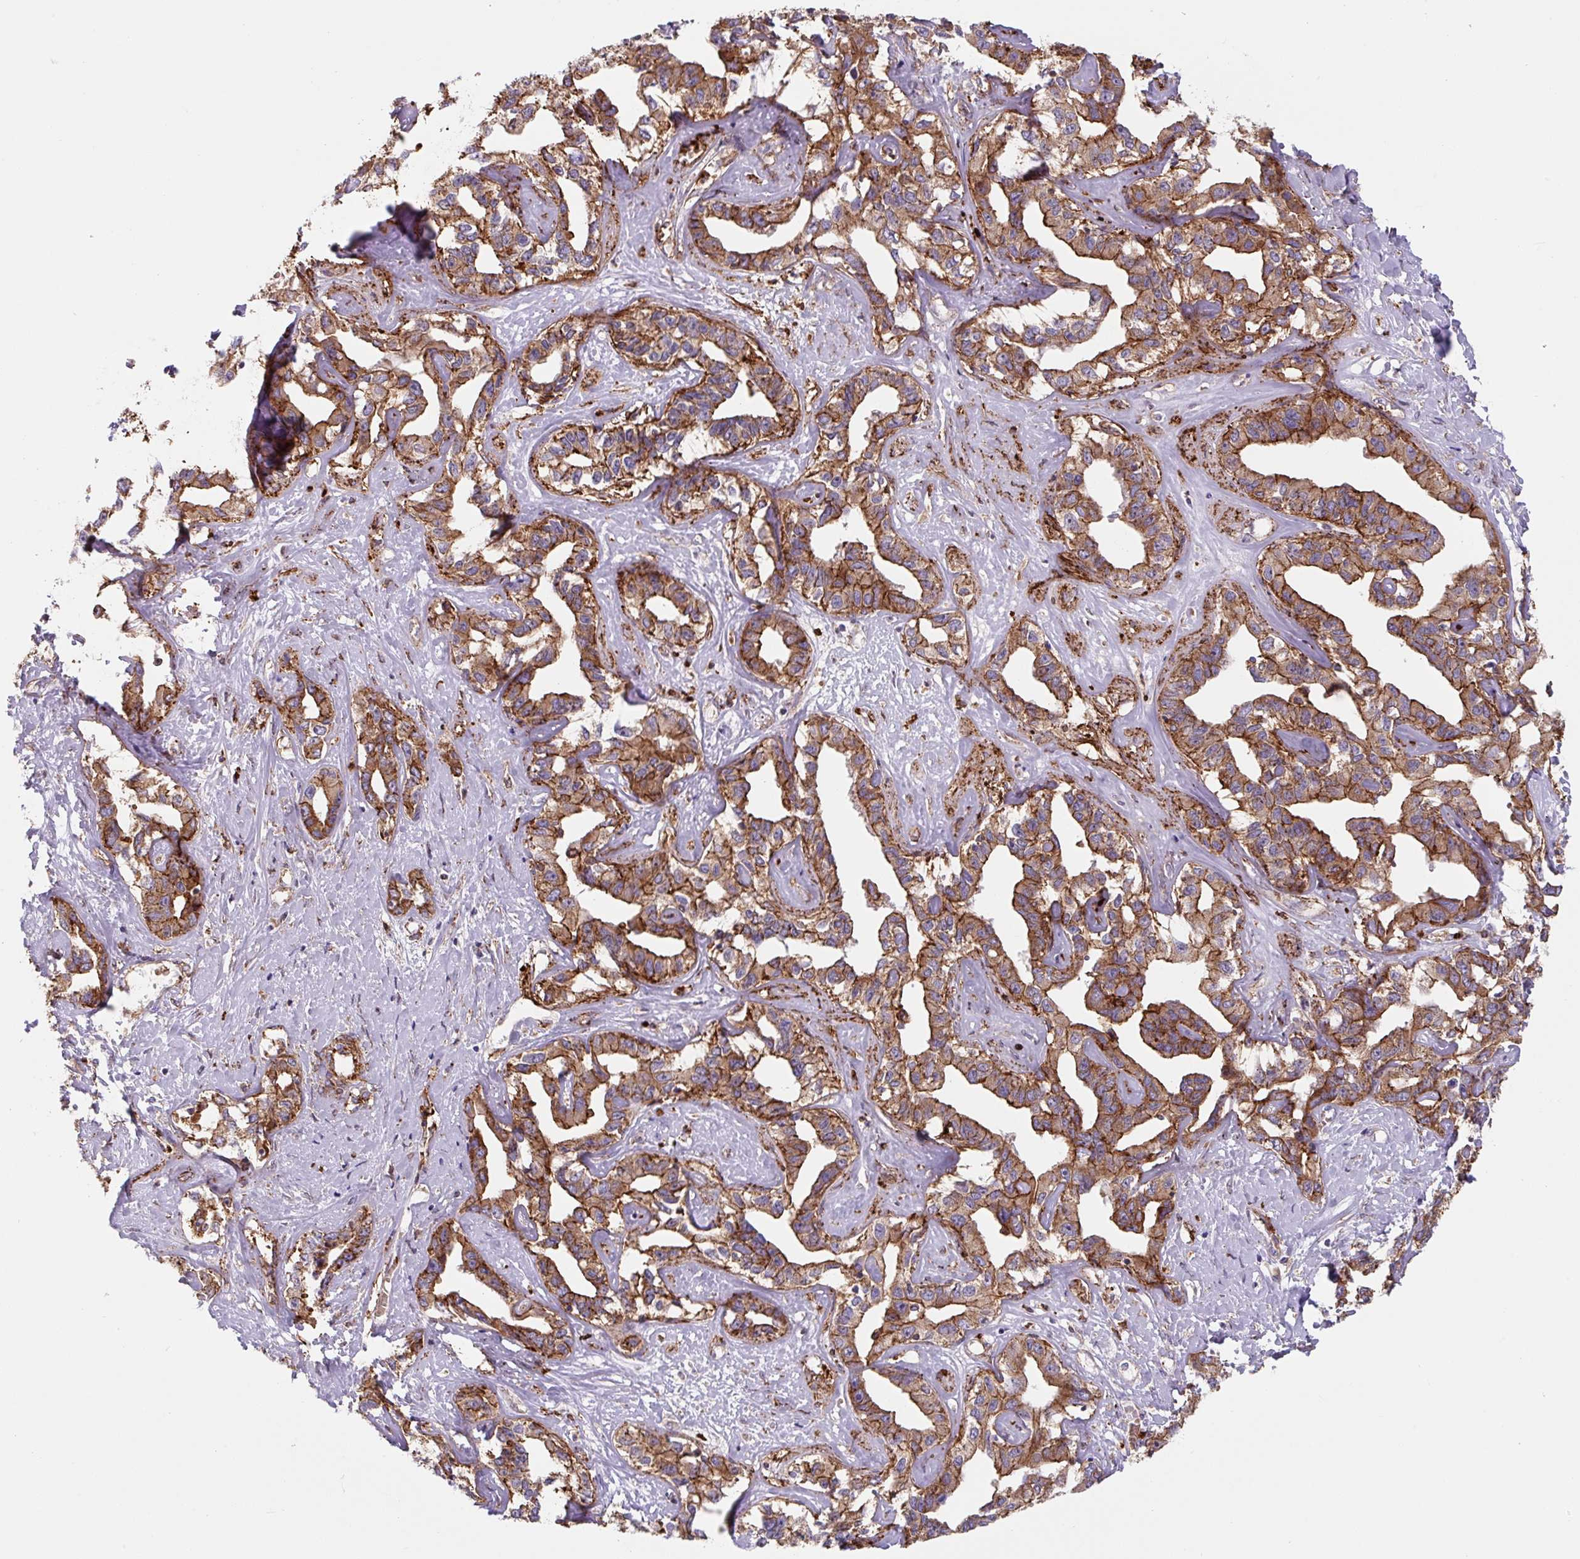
{"staining": {"intensity": "moderate", "quantity": ">75%", "location": "cytoplasmic/membranous"}, "tissue": "liver cancer", "cell_type": "Tumor cells", "image_type": "cancer", "snomed": [{"axis": "morphology", "description": "Cholangiocarcinoma"}, {"axis": "topography", "description": "Liver"}], "caption": "Immunohistochemical staining of liver cancer (cholangiocarcinoma) reveals medium levels of moderate cytoplasmic/membranous staining in approximately >75% of tumor cells.", "gene": "DHFR2", "patient": {"sex": "male", "age": 59}}